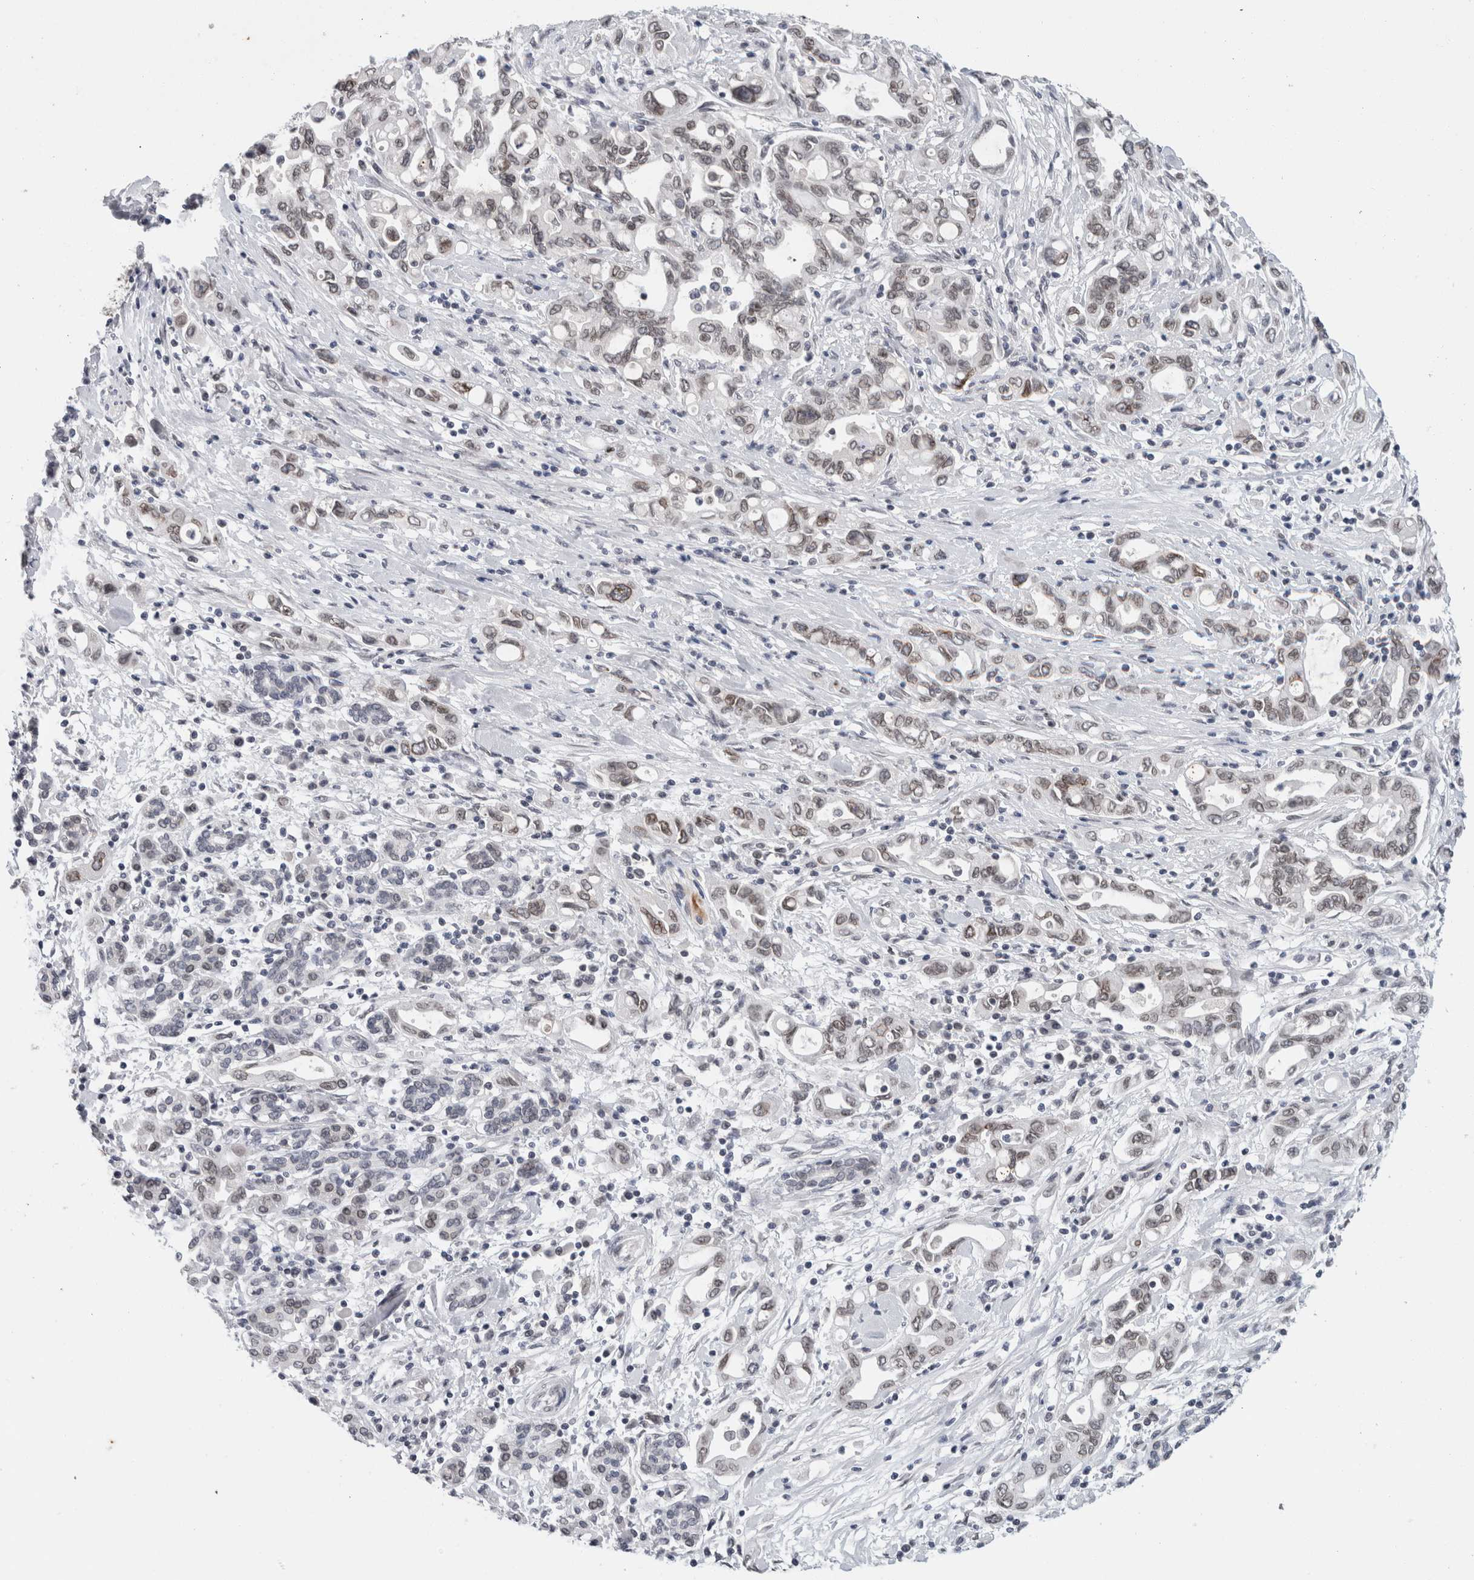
{"staining": {"intensity": "weak", "quantity": "<25%", "location": "cytoplasmic/membranous,nuclear"}, "tissue": "pancreatic cancer", "cell_type": "Tumor cells", "image_type": "cancer", "snomed": [{"axis": "morphology", "description": "Adenocarcinoma, NOS"}, {"axis": "topography", "description": "Pancreas"}], "caption": "Tumor cells show no significant expression in adenocarcinoma (pancreatic).", "gene": "ZNF770", "patient": {"sex": "female", "age": 57}}